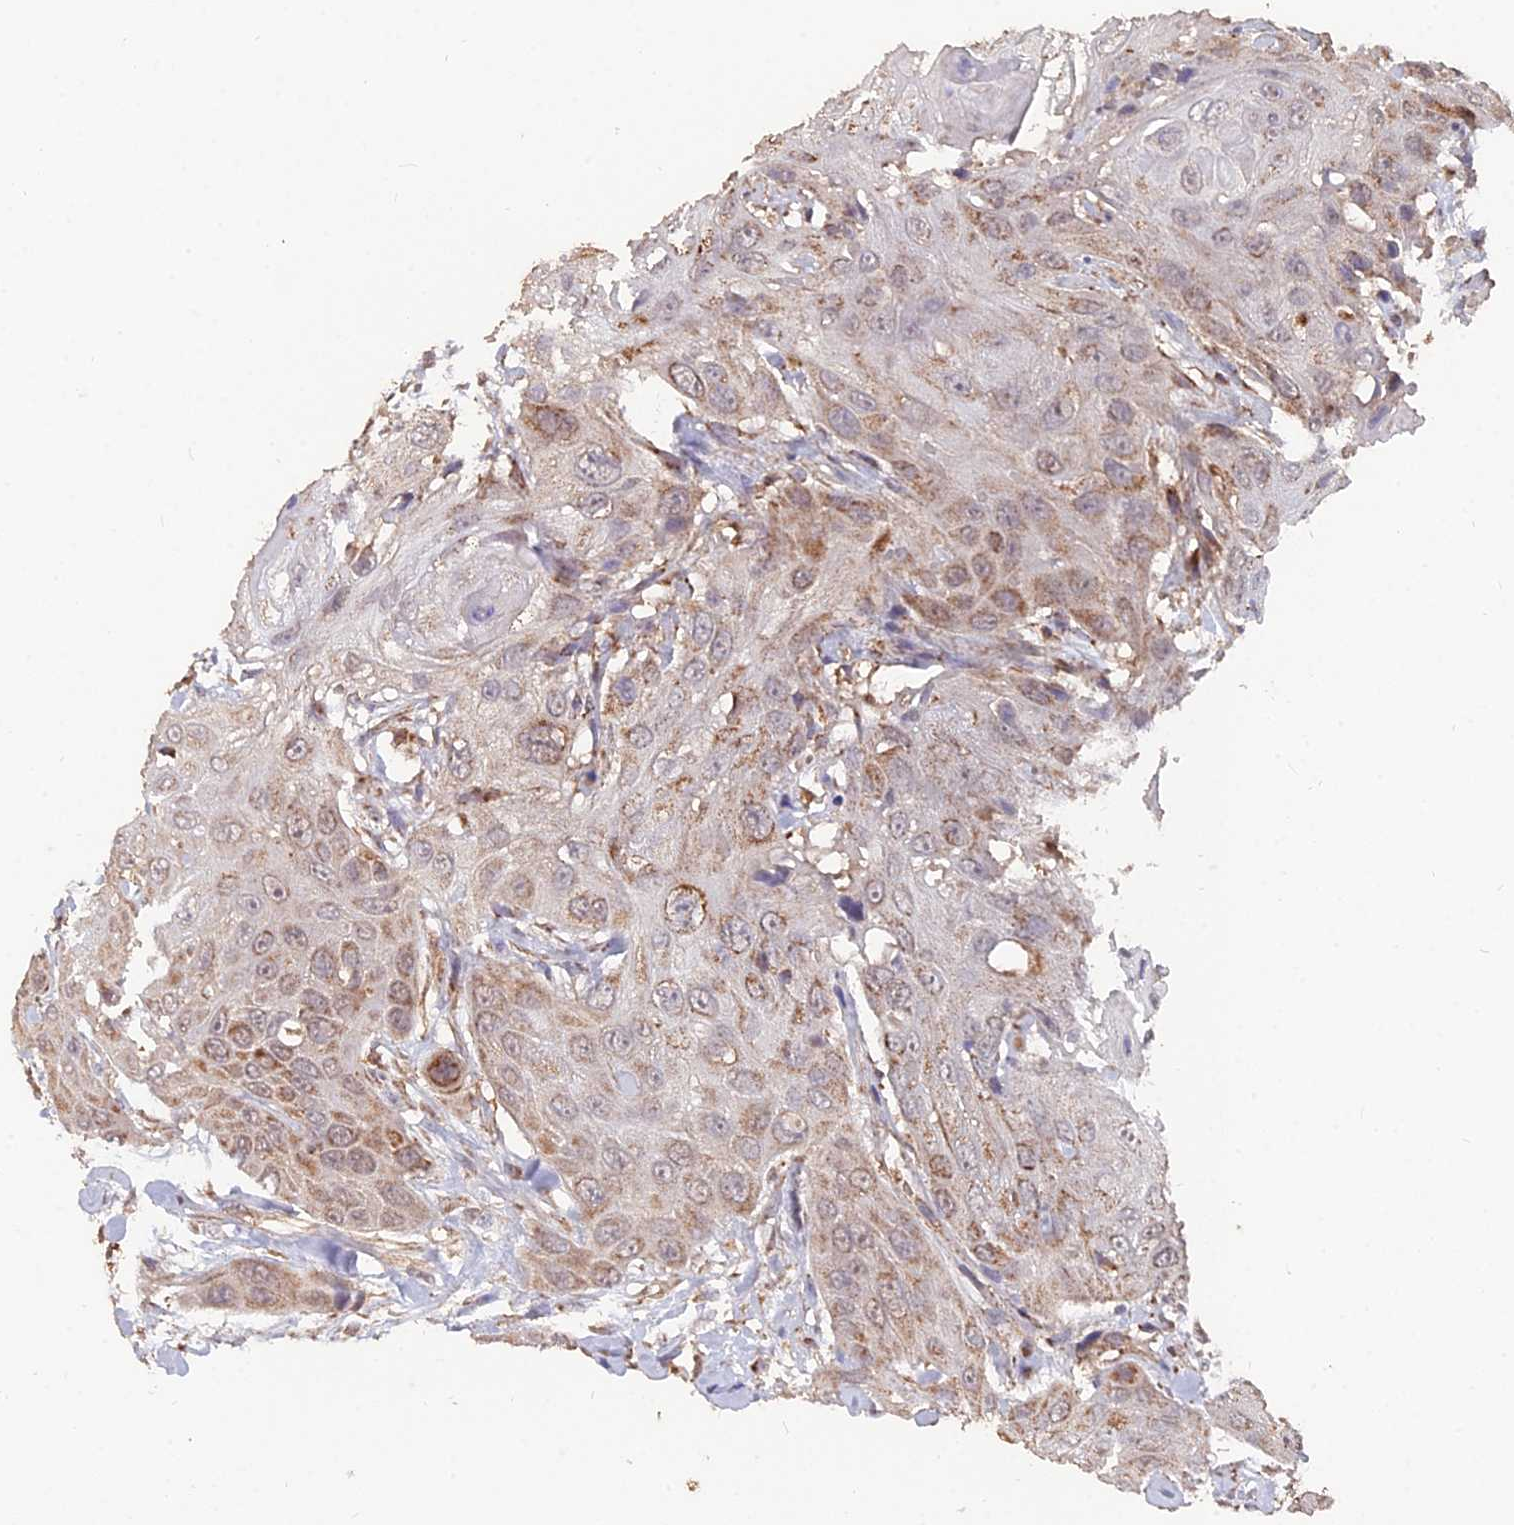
{"staining": {"intensity": "moderate", "quantity": "25%-75%", "location": "cytoplasmic/membranous"}, "tissue": "head and neck cancer", "cell_type": "Tumor cells", "image_type": "cancer", "snomed": [{"axis": "morphology", "description": "Squamous cell carcinoma, NOS"}, {"axis": "topography", "description": "Head-Neck"}], "caption": "Moderate cytoplasmic/membranous expression is identified in approximately 25%-75% of tumor cells in squamous cell carcinoma (head and neck).", "gene": "IFT22", "patient": {"sex": "male", "age": 81}}